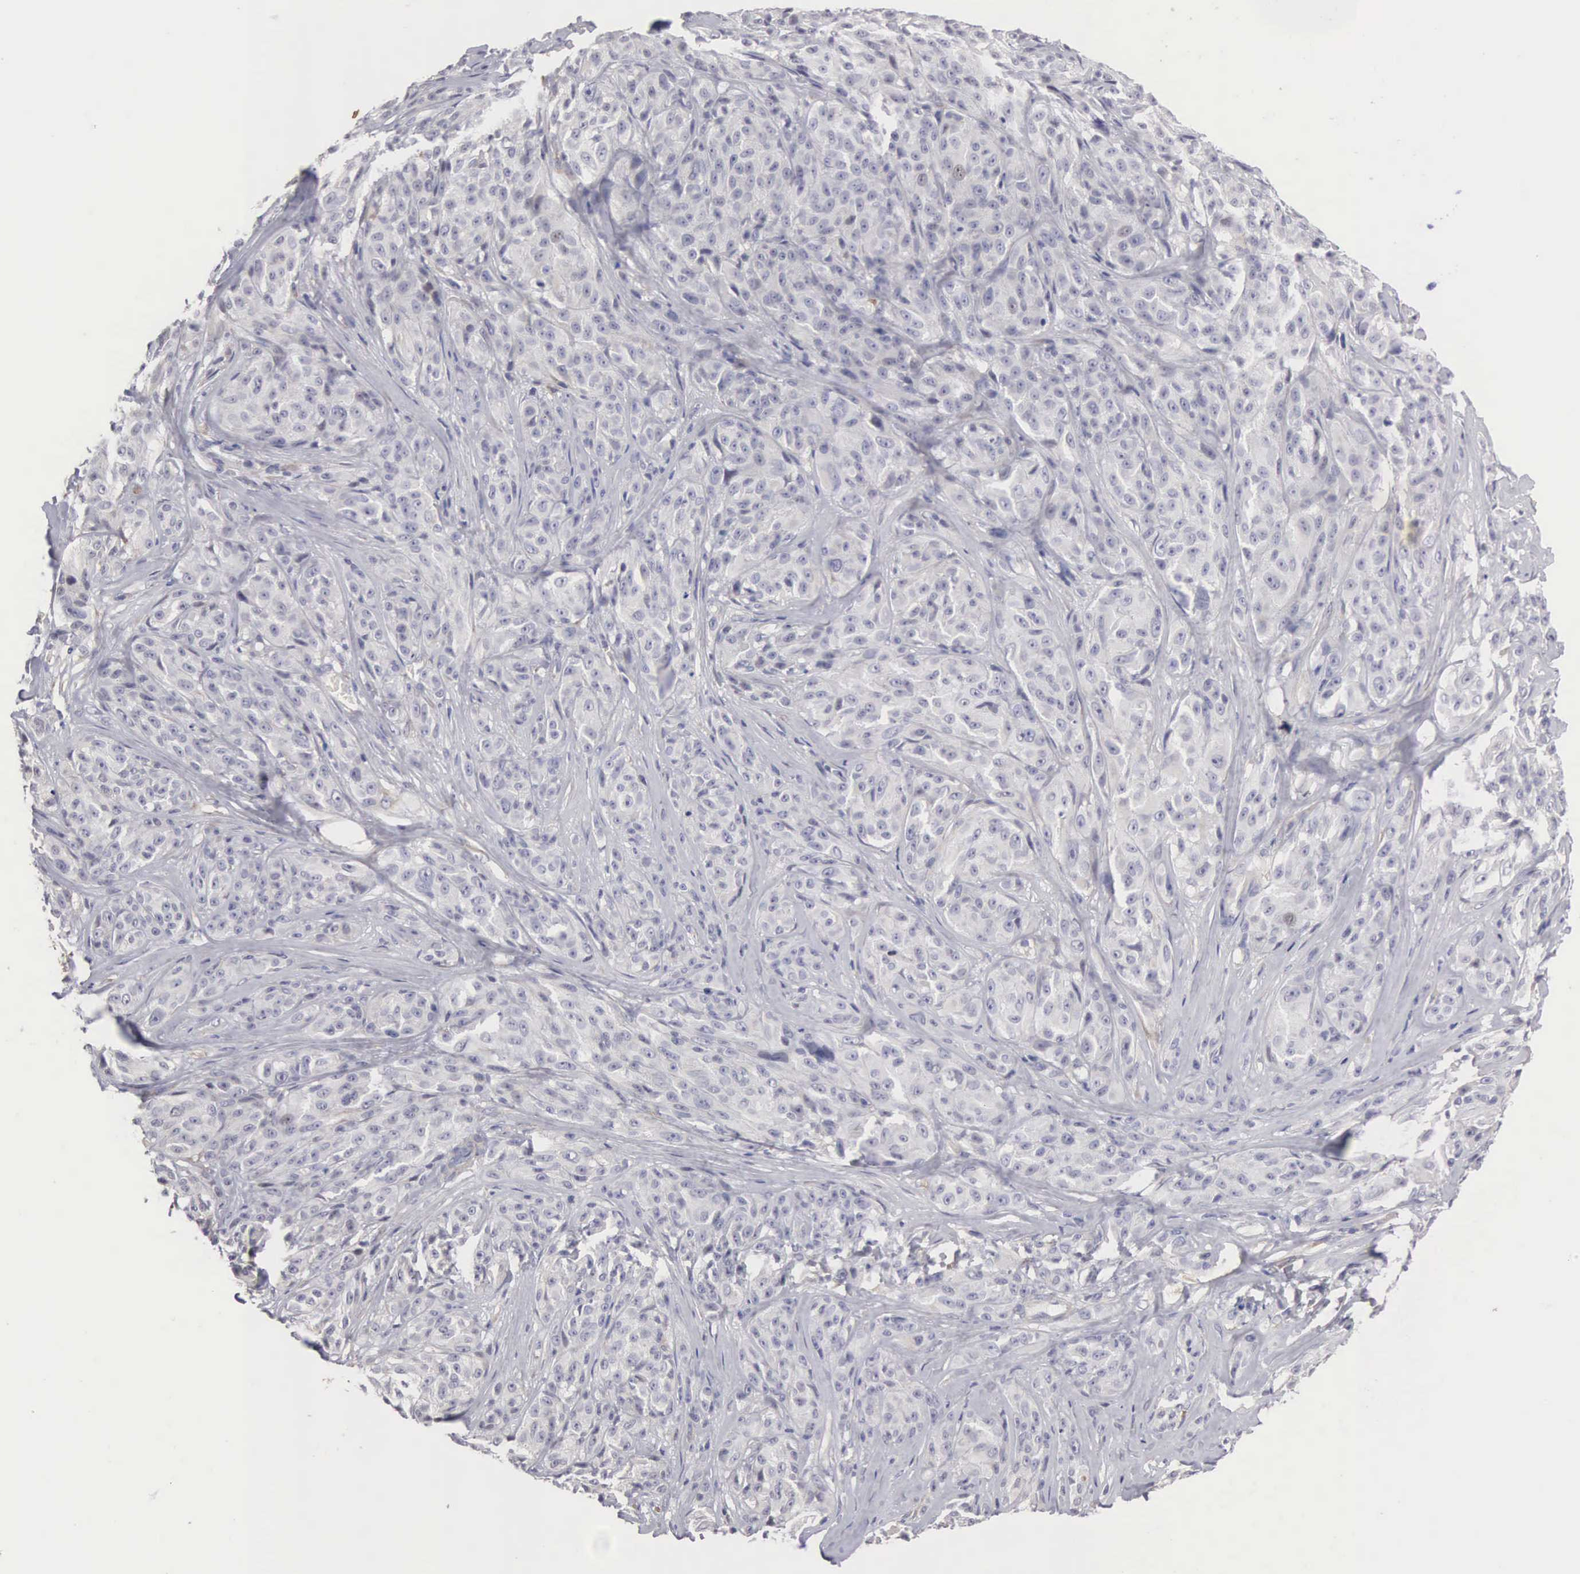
{"staining": {"intensity": "negative", "quantity": "none", "location": "none"}, "tissue": "melanoma", "cell_type": "Tumor cells", "image_type": "cancer", "snomed": [{"axis": "morphology", "description": "Malignant melanoma, NOS"}, {"axis": "topography", "description": "Skin"}], "caption": "Malignant melanoma was stained to show a protein in brown. There is no significant staining in tumor cells.", "gene": "ELFN2", "patient": {"sex": "male", "age": 56}}